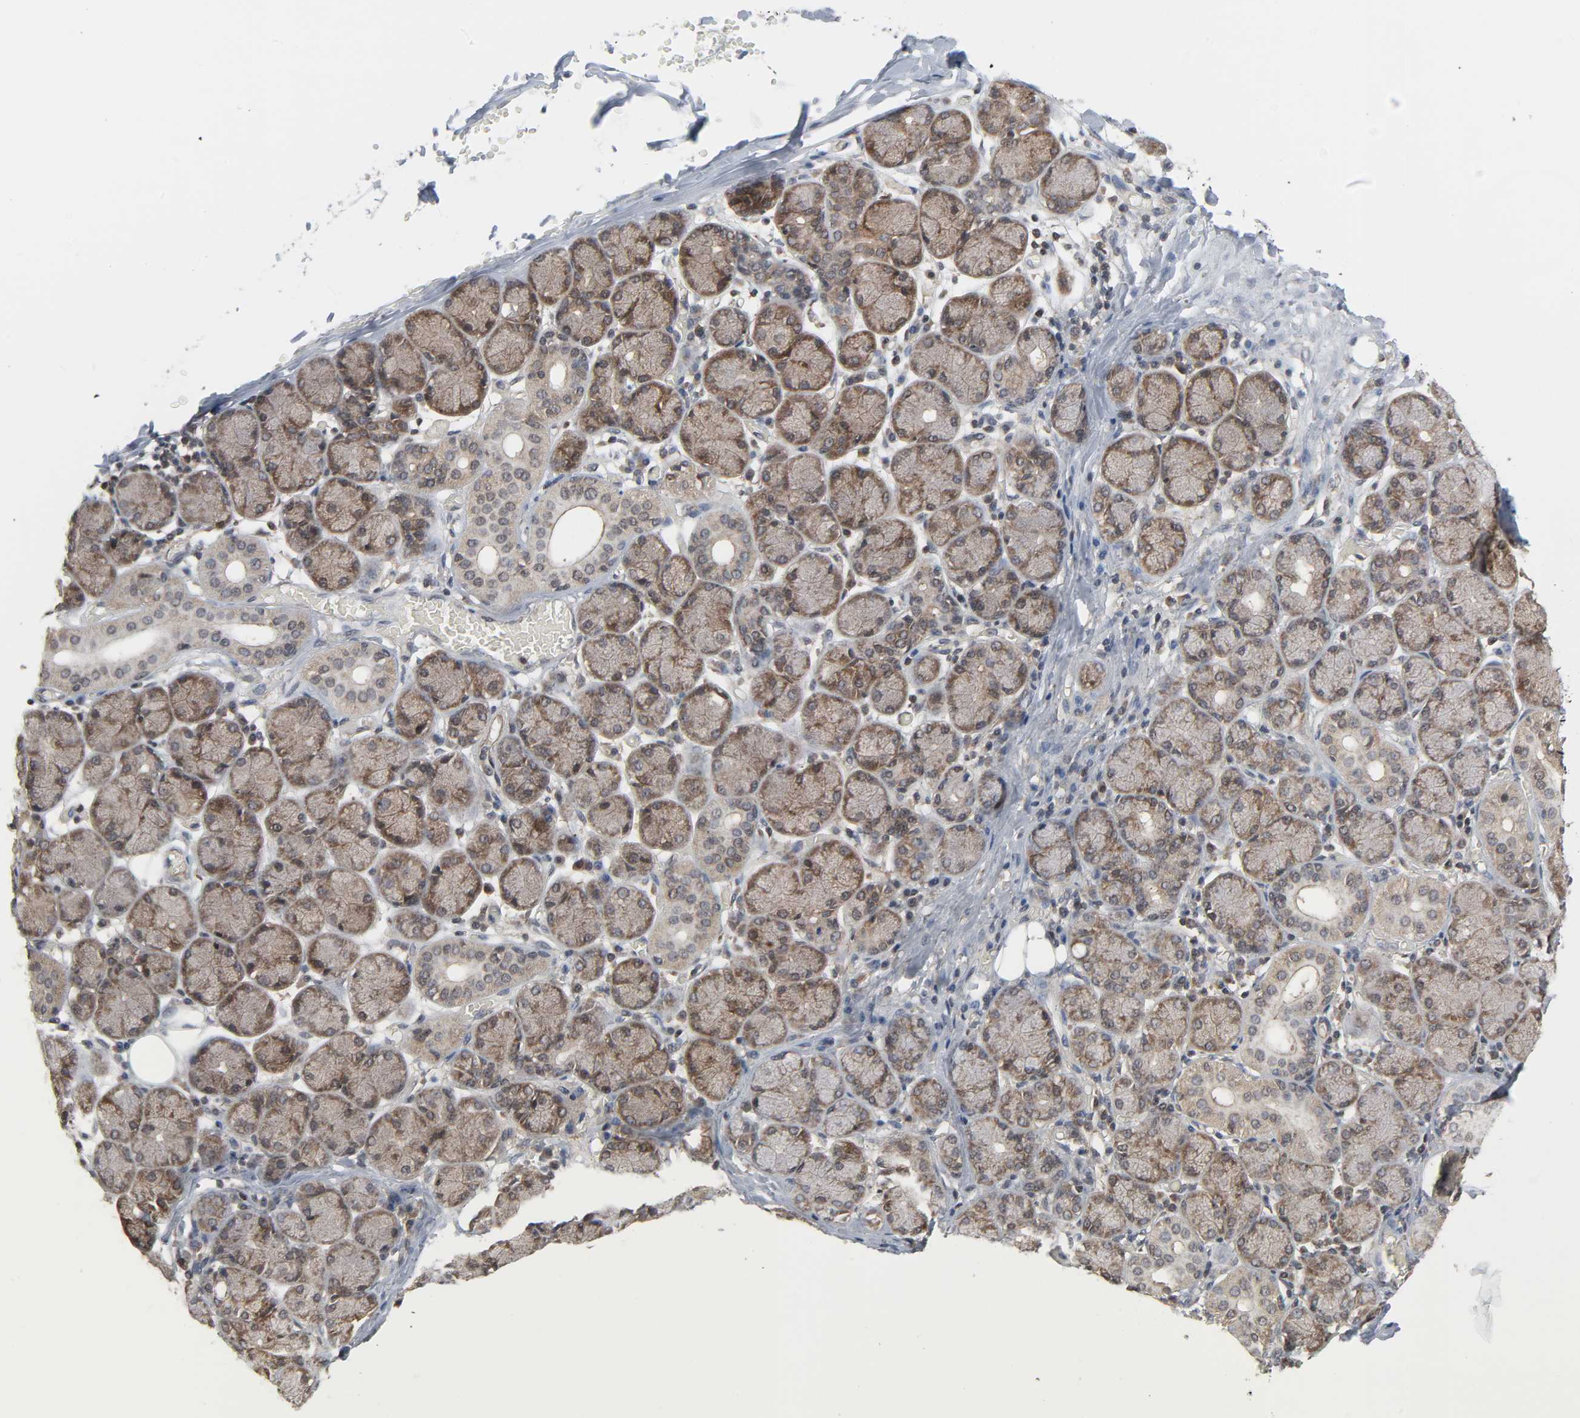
{"staining": {"intensity": "weak", "quantity": "25%-75%", "location": "cytoplasmic/membranous"}, "tissue": "salivary gland", "cell_type": "Glandular cells", "image_type": "normal", "snomed": [{"axis": "morphology", "description": "Normal tissue, NOS"}, {"axis": "topography", "description": "Salivary gland"}], "caption": "The histopathology image reveals a brown stain indicating the presence of a protein in the cytoplasmic/membranous of glandular cells in salivary gland. (IHC, brightfield microscopy, high magnification).", "gene": "GSK3A", "patient": {"sex": "female", "age": 24}}